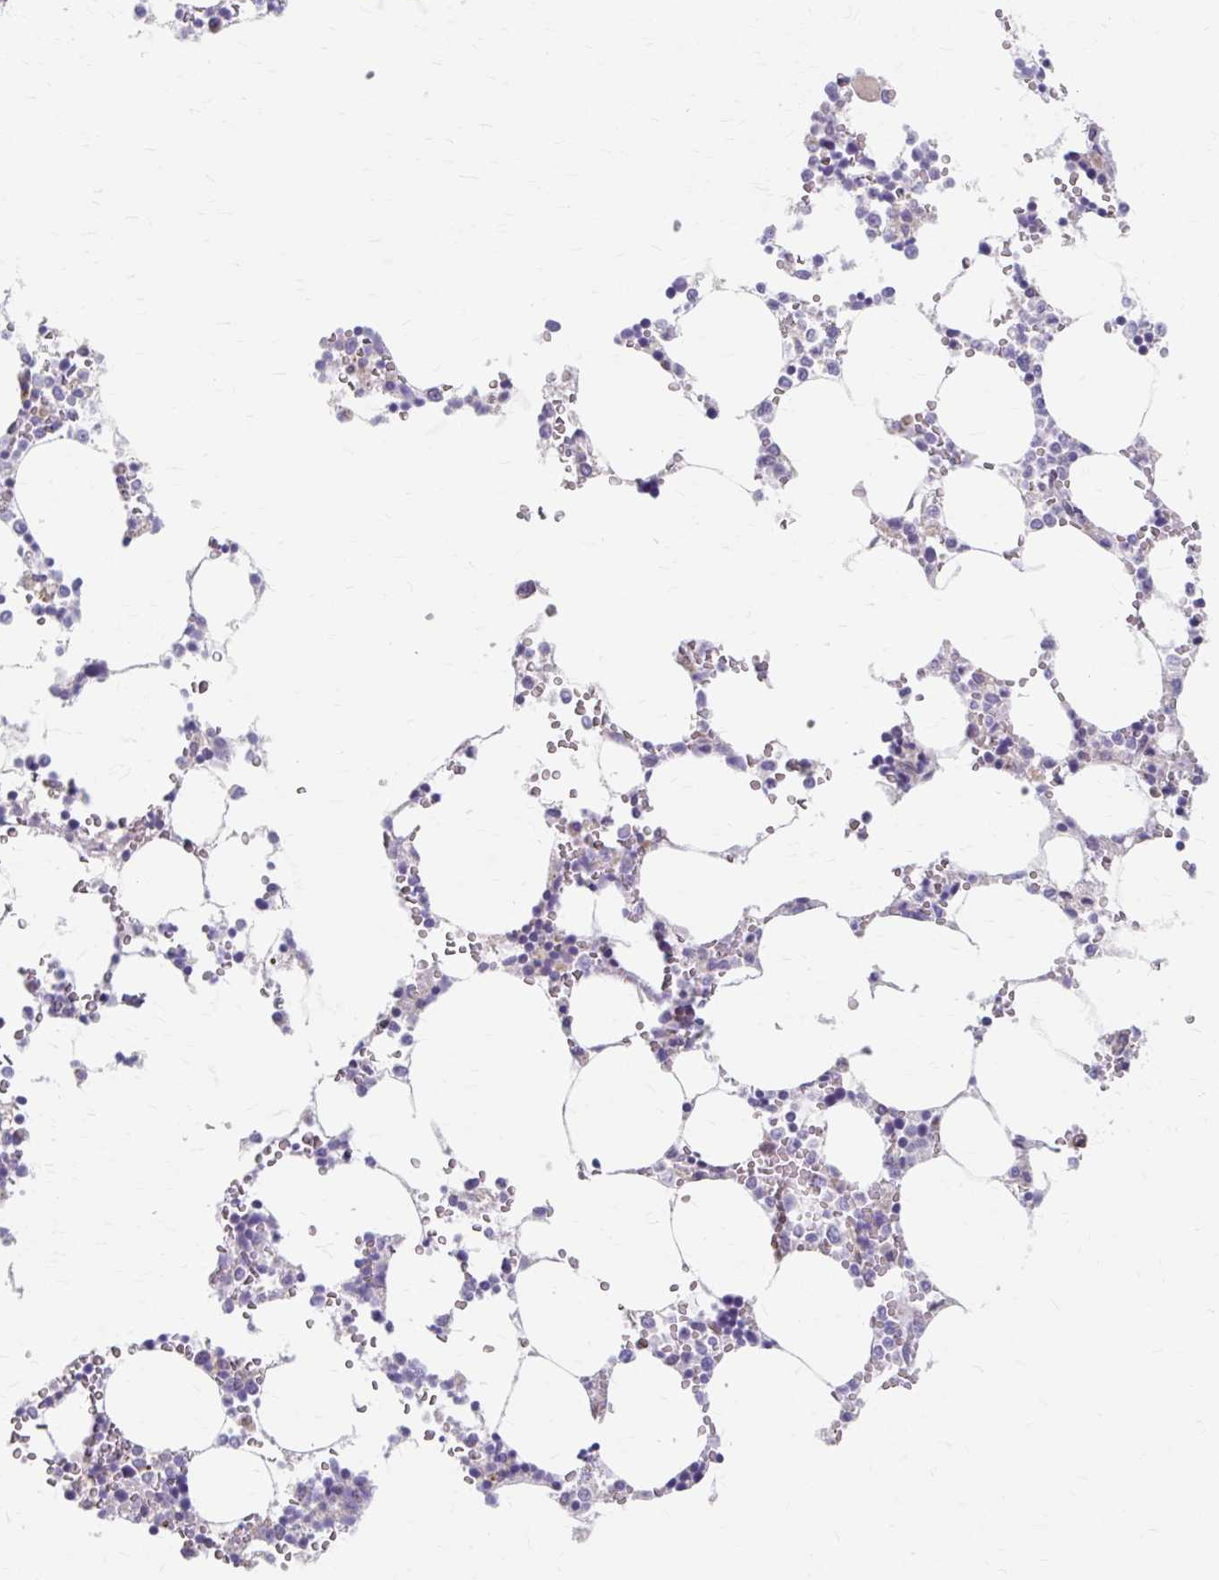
{"staining": {"intensity": "moderate", "quantity": "<25%", "location": "nuclear"}, "tissue": "bone marrow", "cell_type": "Hematopoietic cells", "image_type": "normal", "snomed": [{"axis": "morphology", "description": "Normal tissue, NOS"}, {"axis": "topography", "description": "Bone marrow"}], "caption": "Hematopoietic cells demonstrate low levels of moderate nuclear positivity in approximately <25% of cells in unremarkable human bone marrow.", "gene": "BEAN1", "patient": {"sex": "male", "age": 64}}